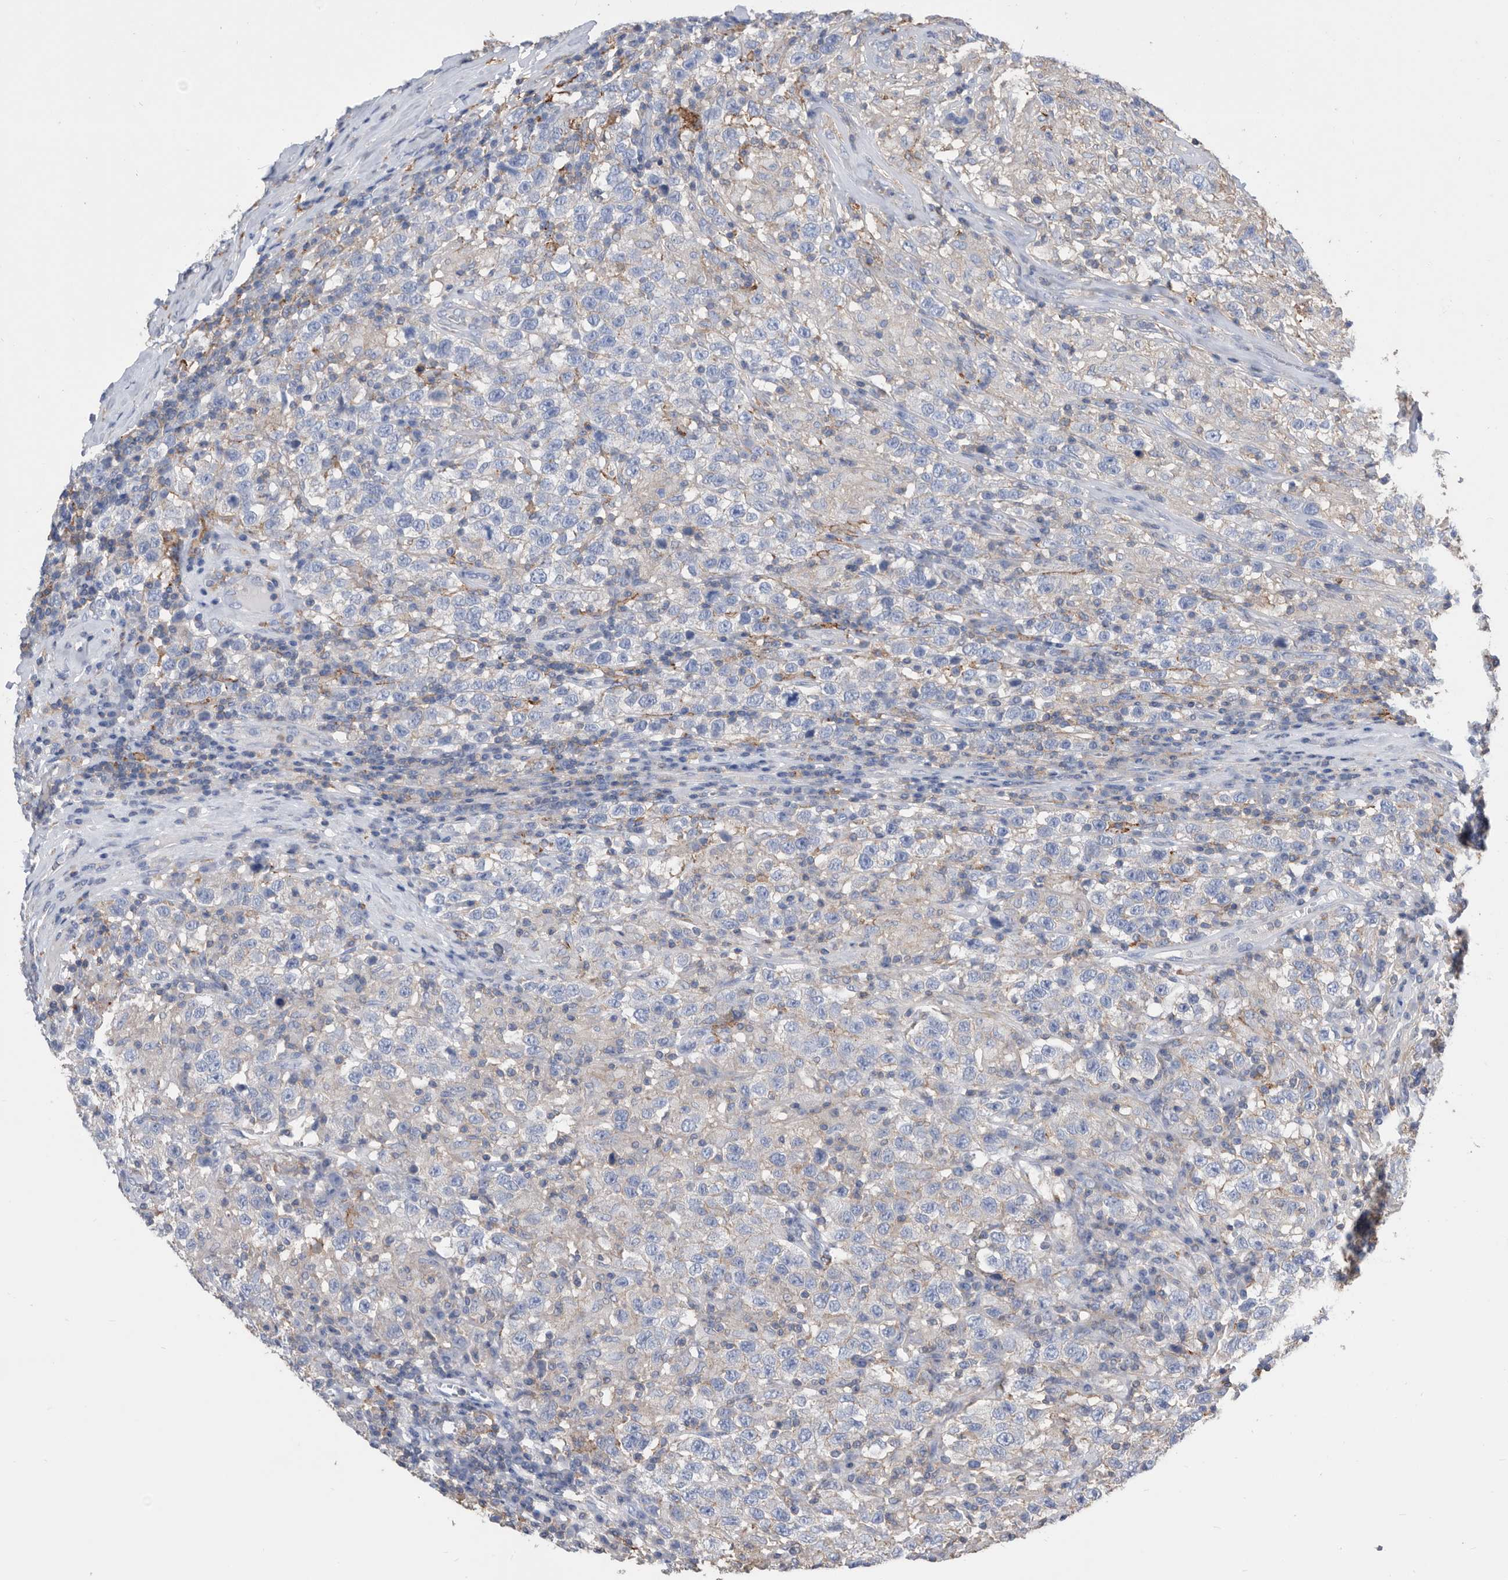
{"staining": {"intensity": "negative", "quantity": "none", "location": "none"}, "tissue": "testis cancer", "cell_type": "Tumor cells", "image_type": "cancer", "snomed": [{"axis": "morphology", "description": "Seminoma, NOS"}, {"axis": "topography", "description": "Testis"}], "caption": "This is an immunohistochemistry photomicrograph of testis cancer (seminoma). There is no staining in tumor cells.", "gene": "MS4A4A", "patient": {"sex": "male", "age": 41}}